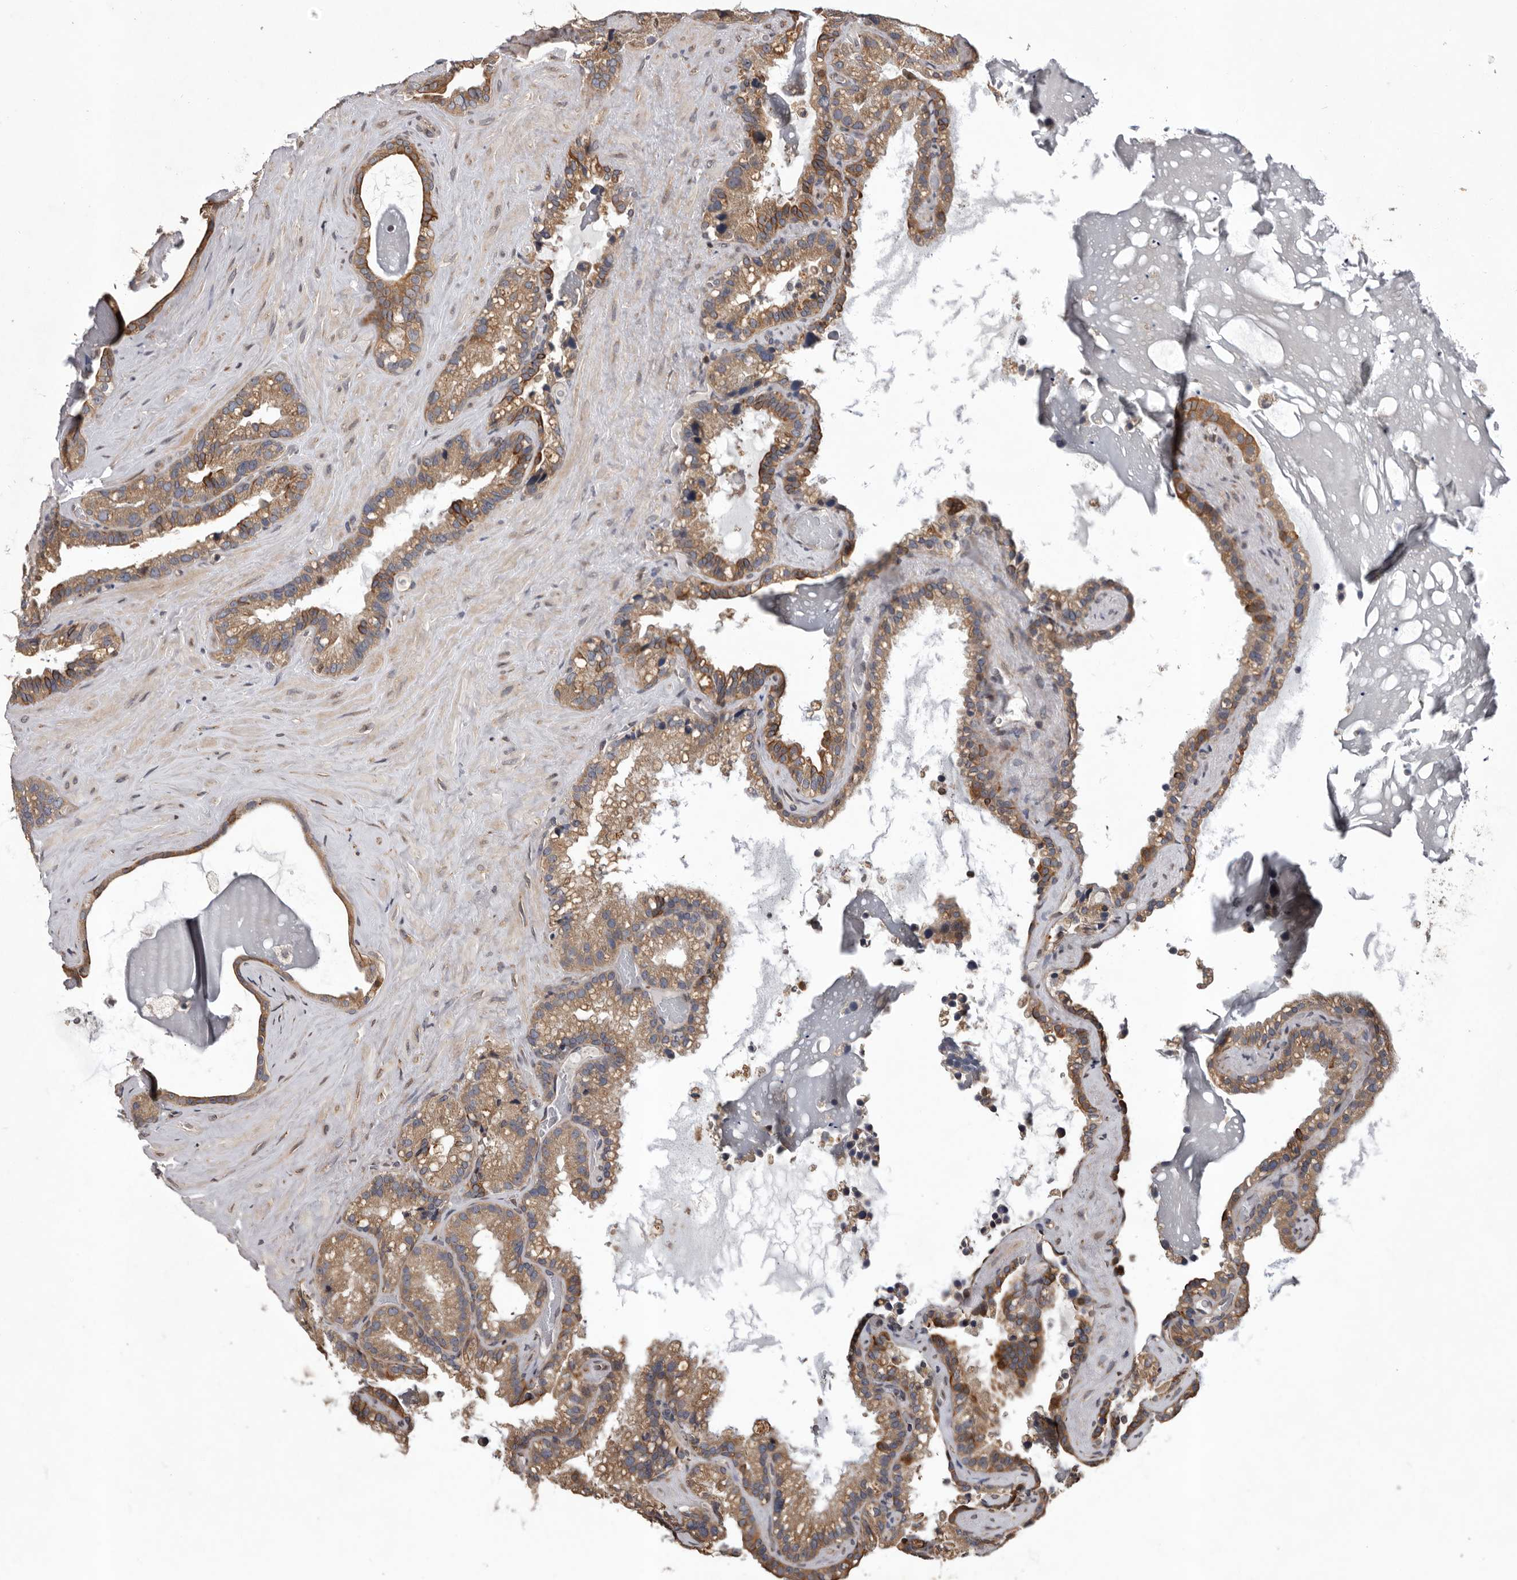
{"staining": {"intensity": "moderate", "quantity": ">75%", "location": "cytoplasmic/membranous"}, "tissue": "seminal vesicle", "cell_type": "Glandular cells", "image_type": "normal", "snomed": [{"axis": "morphology", "description": "Normal tissue, NOS"}, {"axis": "topography", "description": "Prostate"}, {"axis": "topography", "description": "Seminal veicle"}], "caption": "This micrograph displays IHC staining of normal seminal vesicle, with medium moderate cytoplasmic/membranous positivity in approximately >75% of glandular cells.", "gene": "GADD45B", "patient": {"sex": "male", "age": 68}}